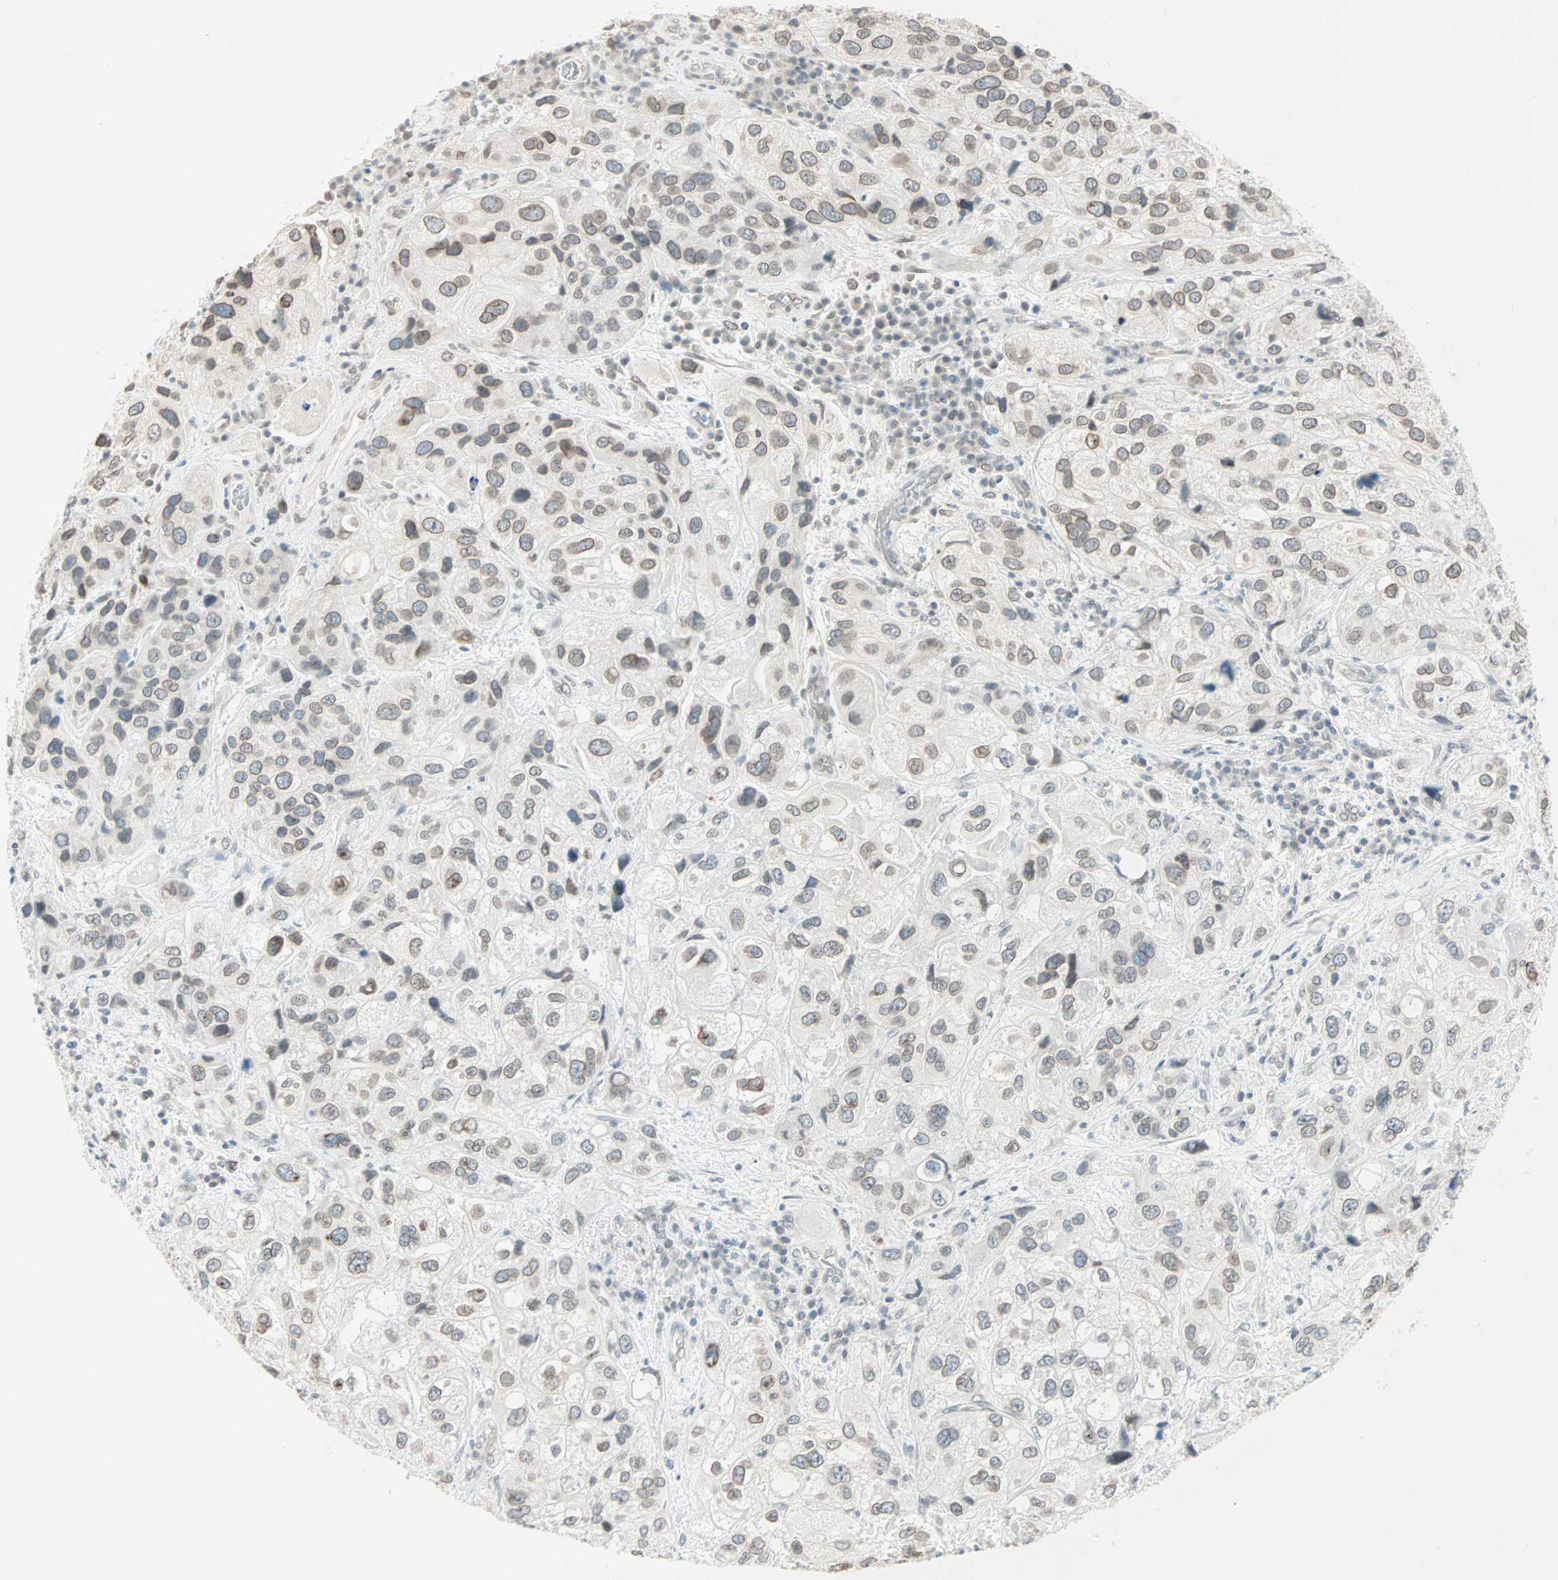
{"staining": {"intensity": "weak", "quantity": "25%-75%", "location": "cytoplasmic/membranous,nuclear"}, "tissue": "urothelial cancer", "cell_type": "Tumor cells", "image_type": "cancer", "snomed": [{"axis": "morphology", "description": "Urothelial carcinoma, High grade"}, {"axis": "topography", "description": "Urinary bladder"}], "caption": "DAB immunohistochemical staining of urothelial cancer exhibits weak cytoplasmic/membranous and nuclear protein positivity in about 25%-75% of tumor cells.", "gene": "BCAN", "patient": {"sex": "female", "age": 64}}